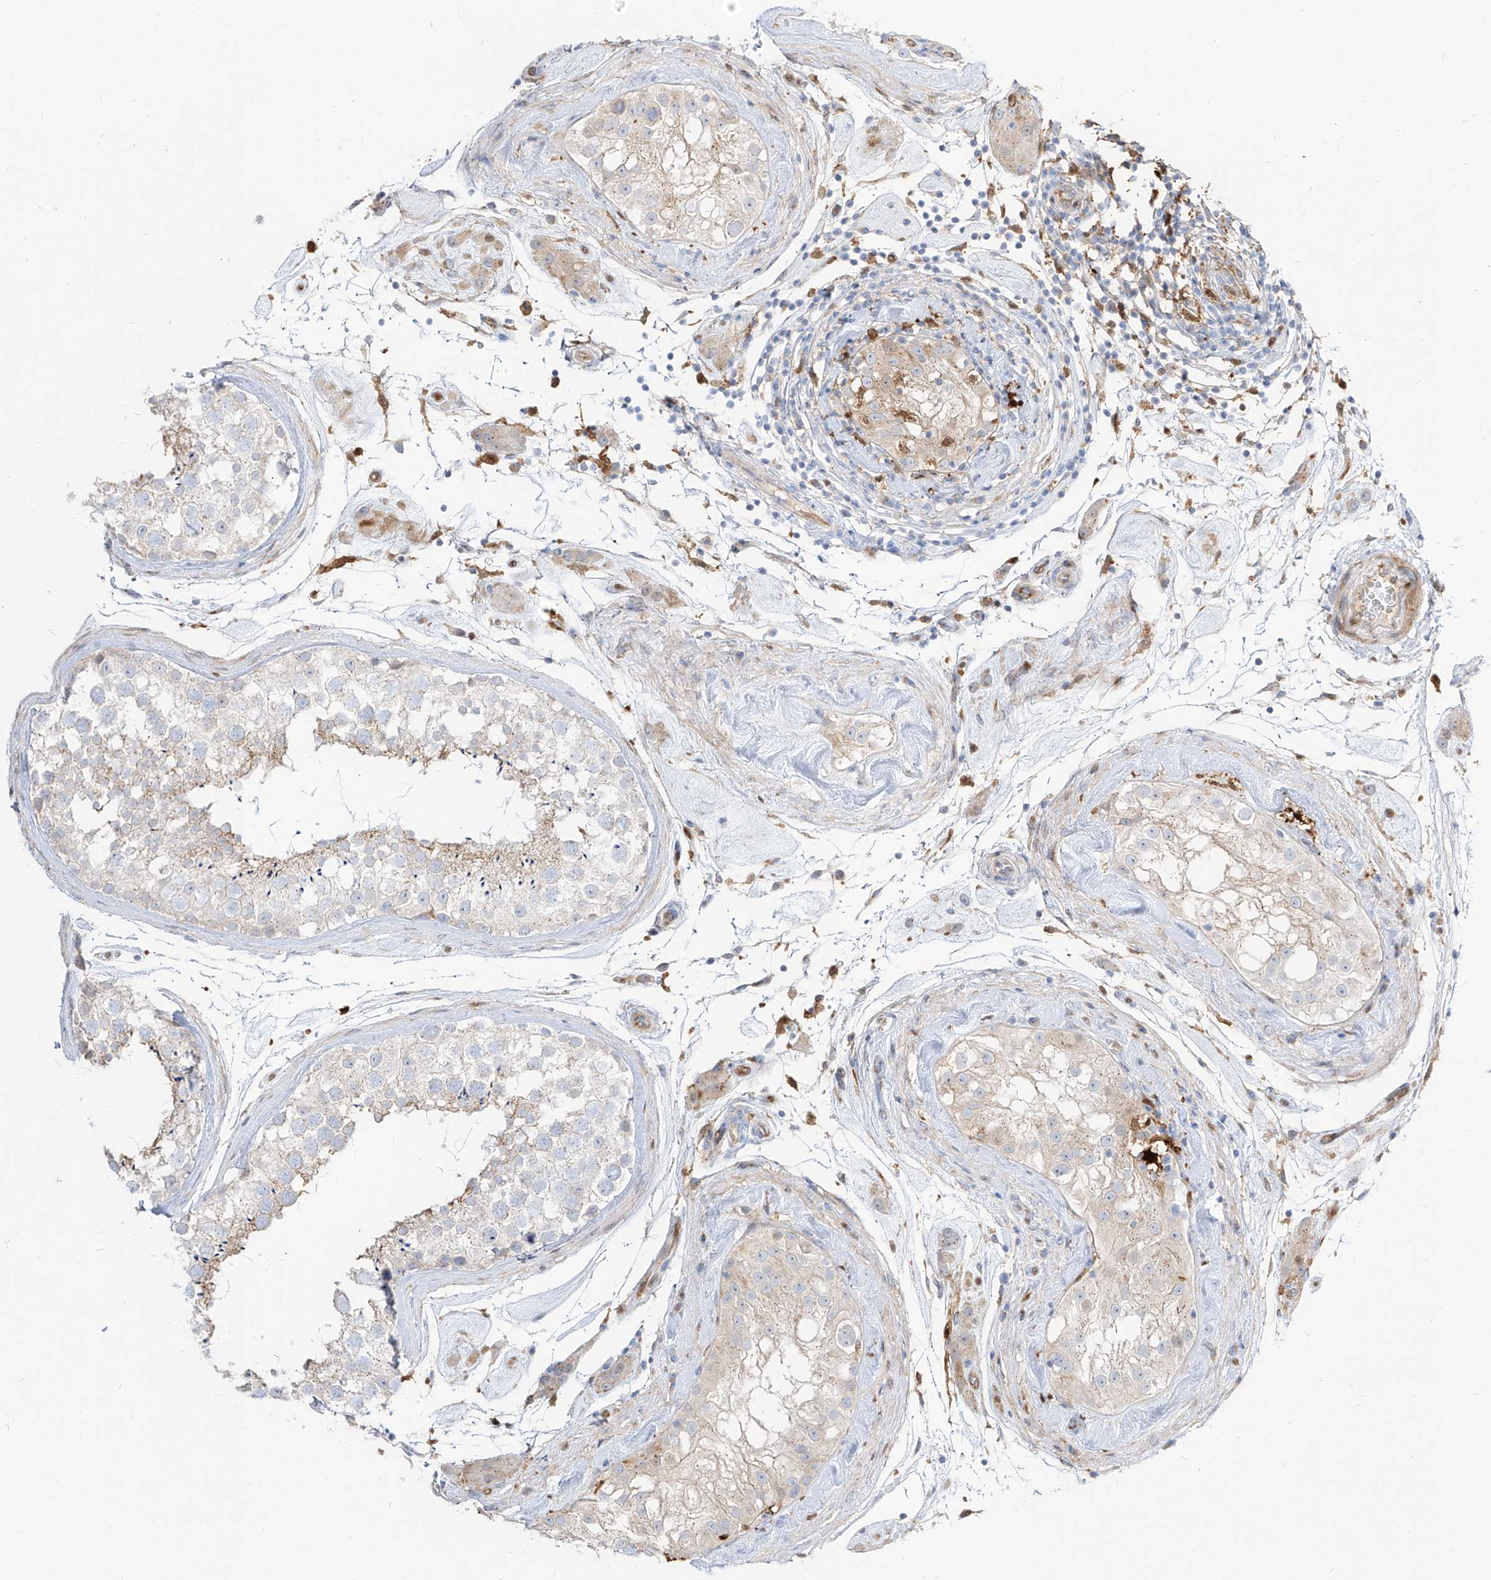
{"staining": {"intensity": "weak", "quantity": "<25%", "location": "cytoplasmic/membranous"}, "tissue": "testis", "cell_type": "Cells in seminiferous ducts", "image_type": "normal", "snomed": [{"axis": "morphology", "description": "Normal tissue, NOS"}, {"axis": "topography", "description": "Testis"}], "caption": "Immunohistochemistry of normal human testis demonstrates no positivity in cells in seminiferous ducts.", "gene": "KYNU", "patient": {"sex": "male", "age": 46}}